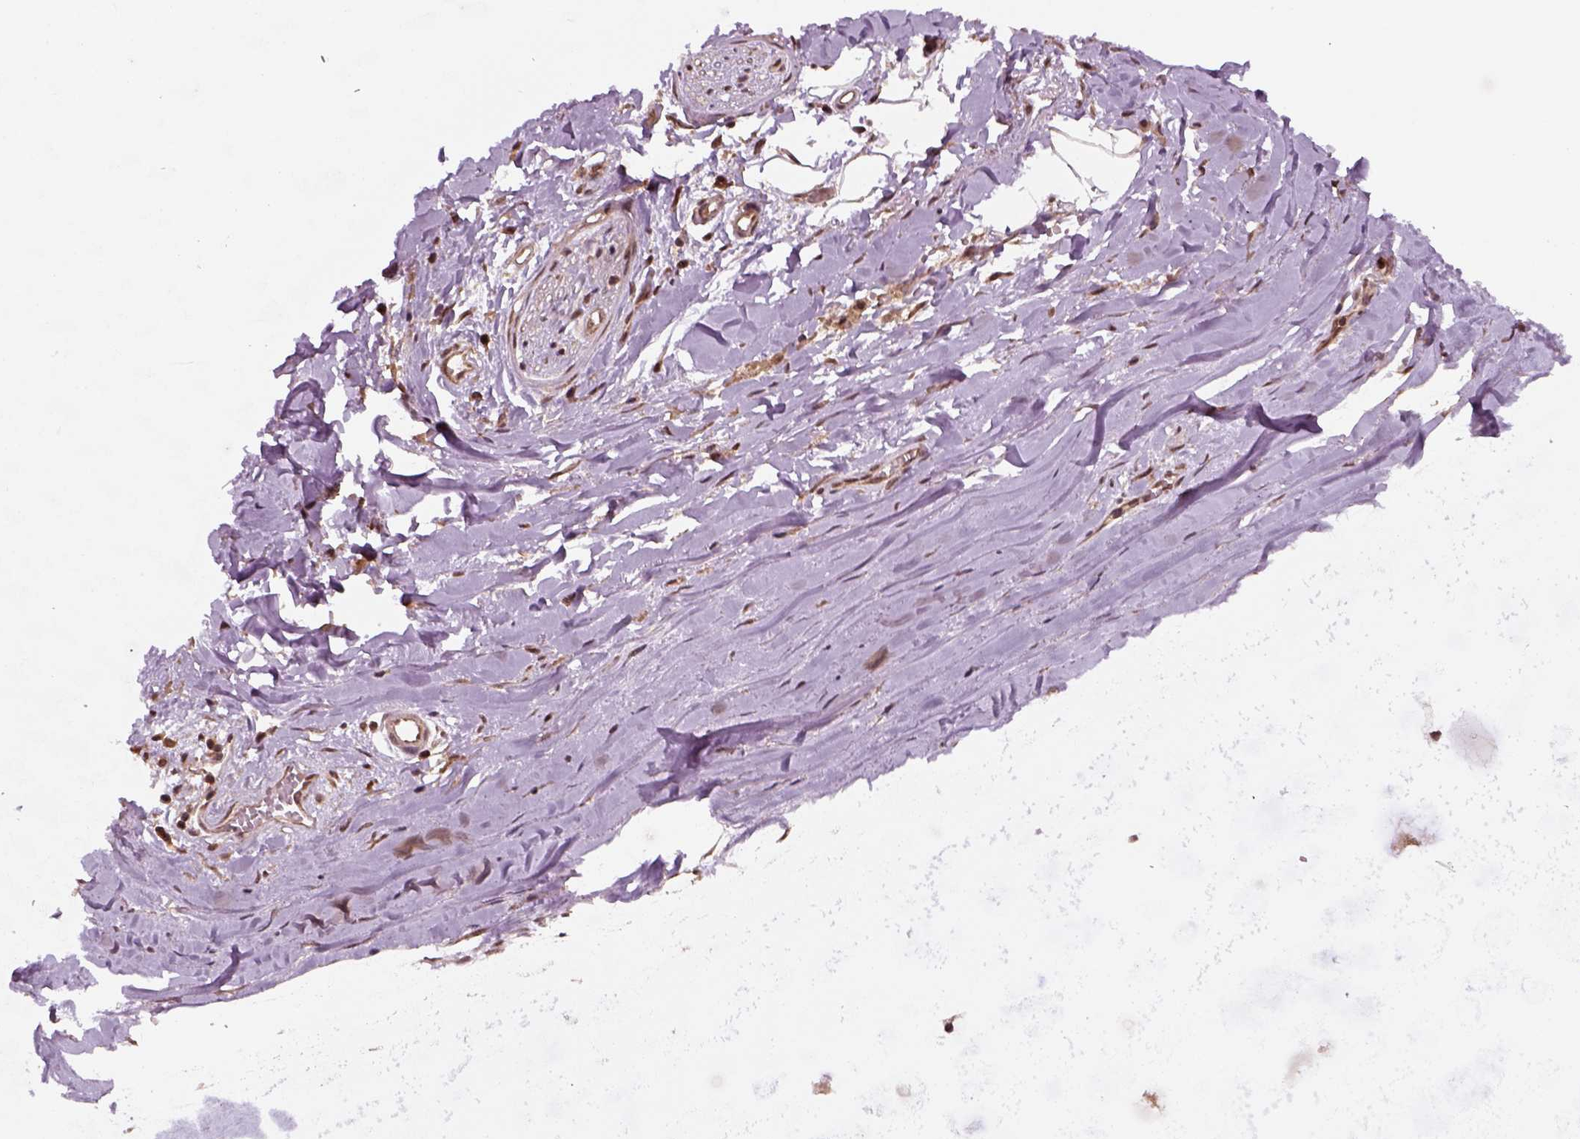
{"staining": {"intensity": "strong", "quantity": ">75%", "location": "nuclear"}, "tissue": "soft tissue", "cell_type": "Chondrocytes", "image_type": "normal", "snomed": [{"axis": "morphology", "description": "Normal tissue, NOS"}, {"axis": "topography", "description": "Cartilage tissue"}, {"axis": "topography", "description": "Nasopharynx"}, {"axis": "topography", "description": "Thyroid gland"}], "caption": "This image displays IHC staining of normal human soft tissue, with high strong nuclear positivity in about >75% of chondrocytes.", "gene": "NUDT9", "patient": {"sex": "male", "age": 63}}